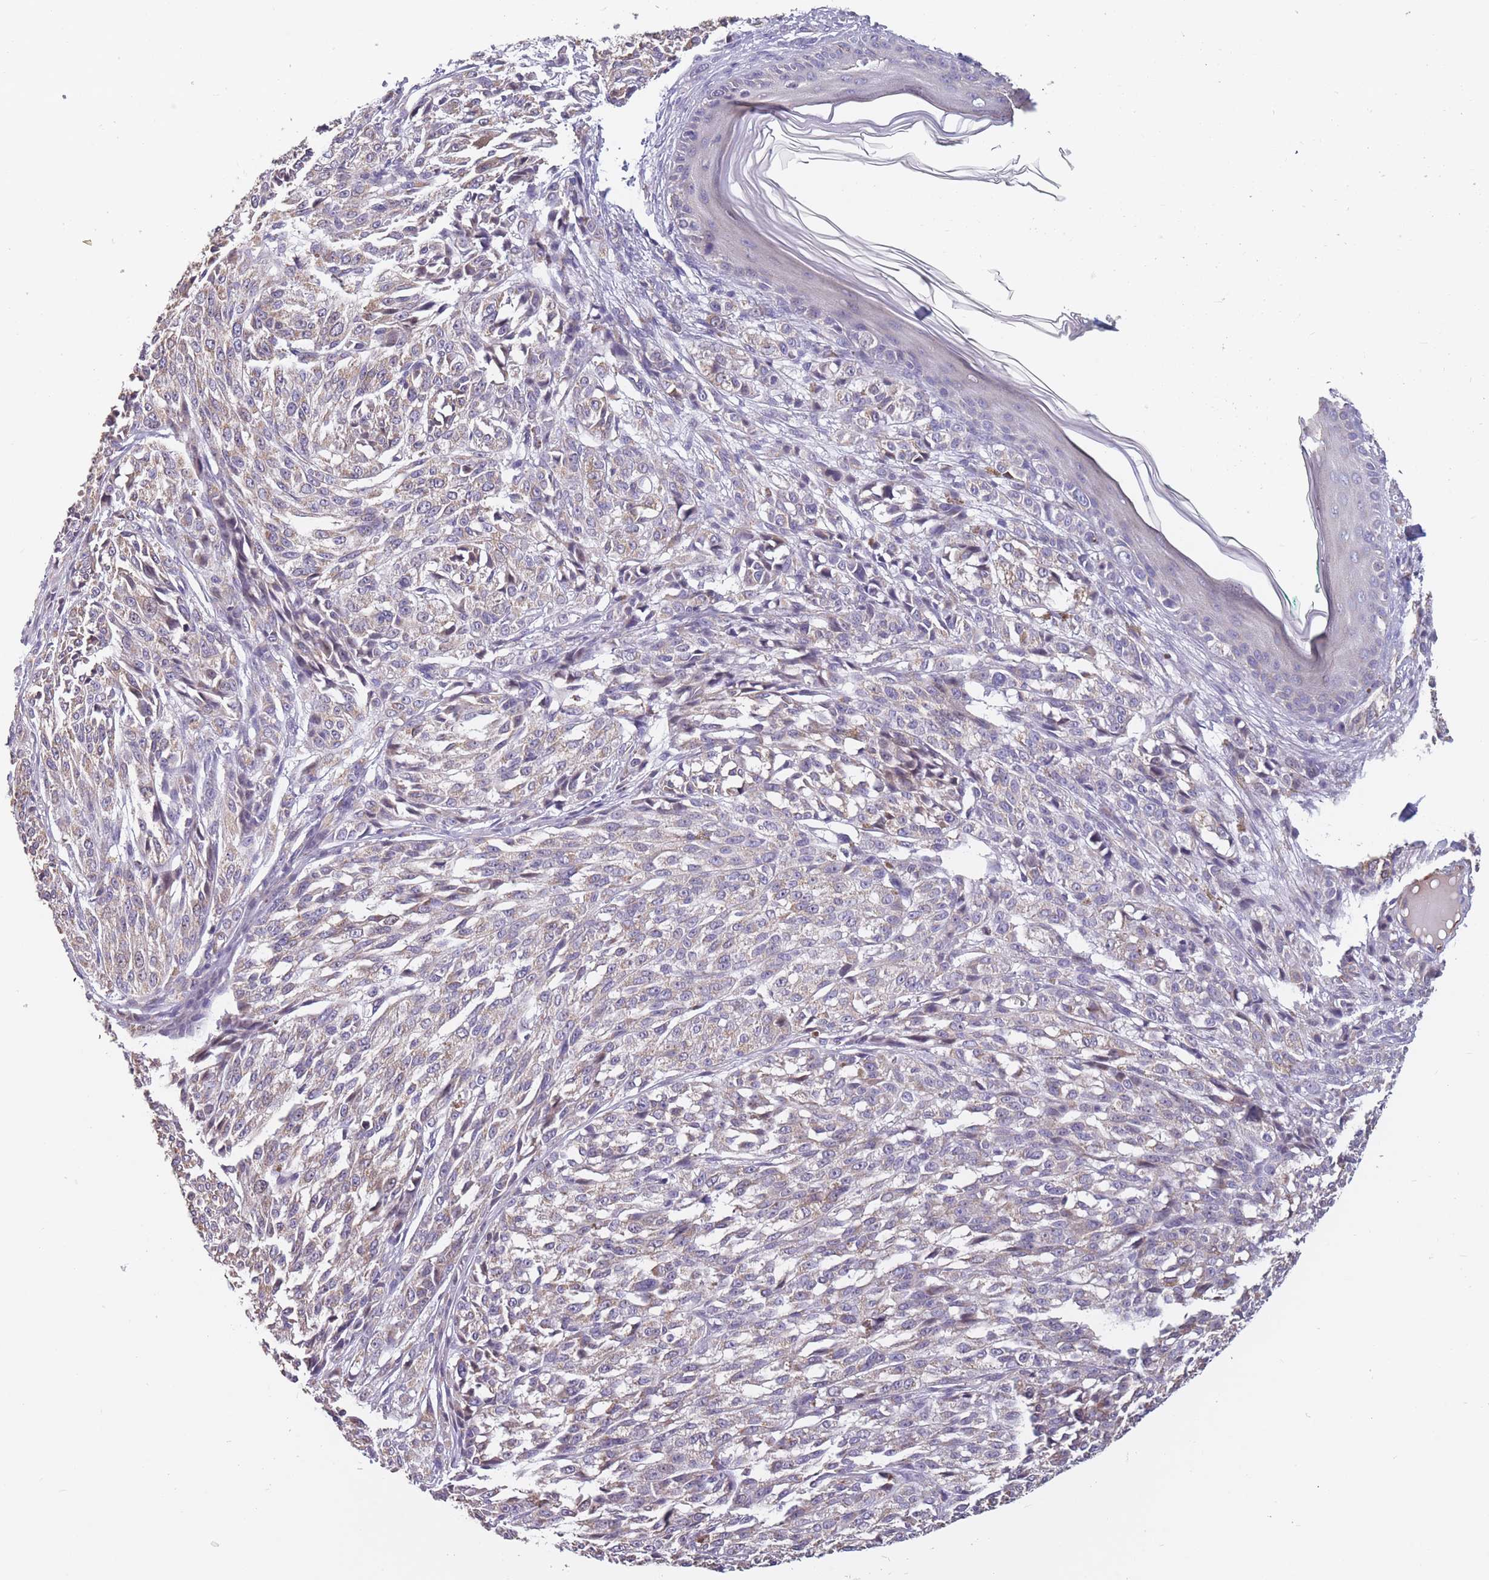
{"staining": {"intensity": "weak", "quantity": "25%-75%", "location": "cytoplasmic/membranous"}, "tissue": "melanoma", "cell_type": "Tumor cells", "image_type": "cancer", "snomed": [{"axis": "morphology", "description": "Malignant melanoma, NOS"}, {"axis": "topography", "description": "Skin"}], "caption": "Human melanoma stained with a brown dye demonstrates weak cytoplasmic/membranous positive expression in approximately 25%-75% of tumor cells.", "gene": "TOMM40L", "patient": {"sex": "female", "age": 52}}